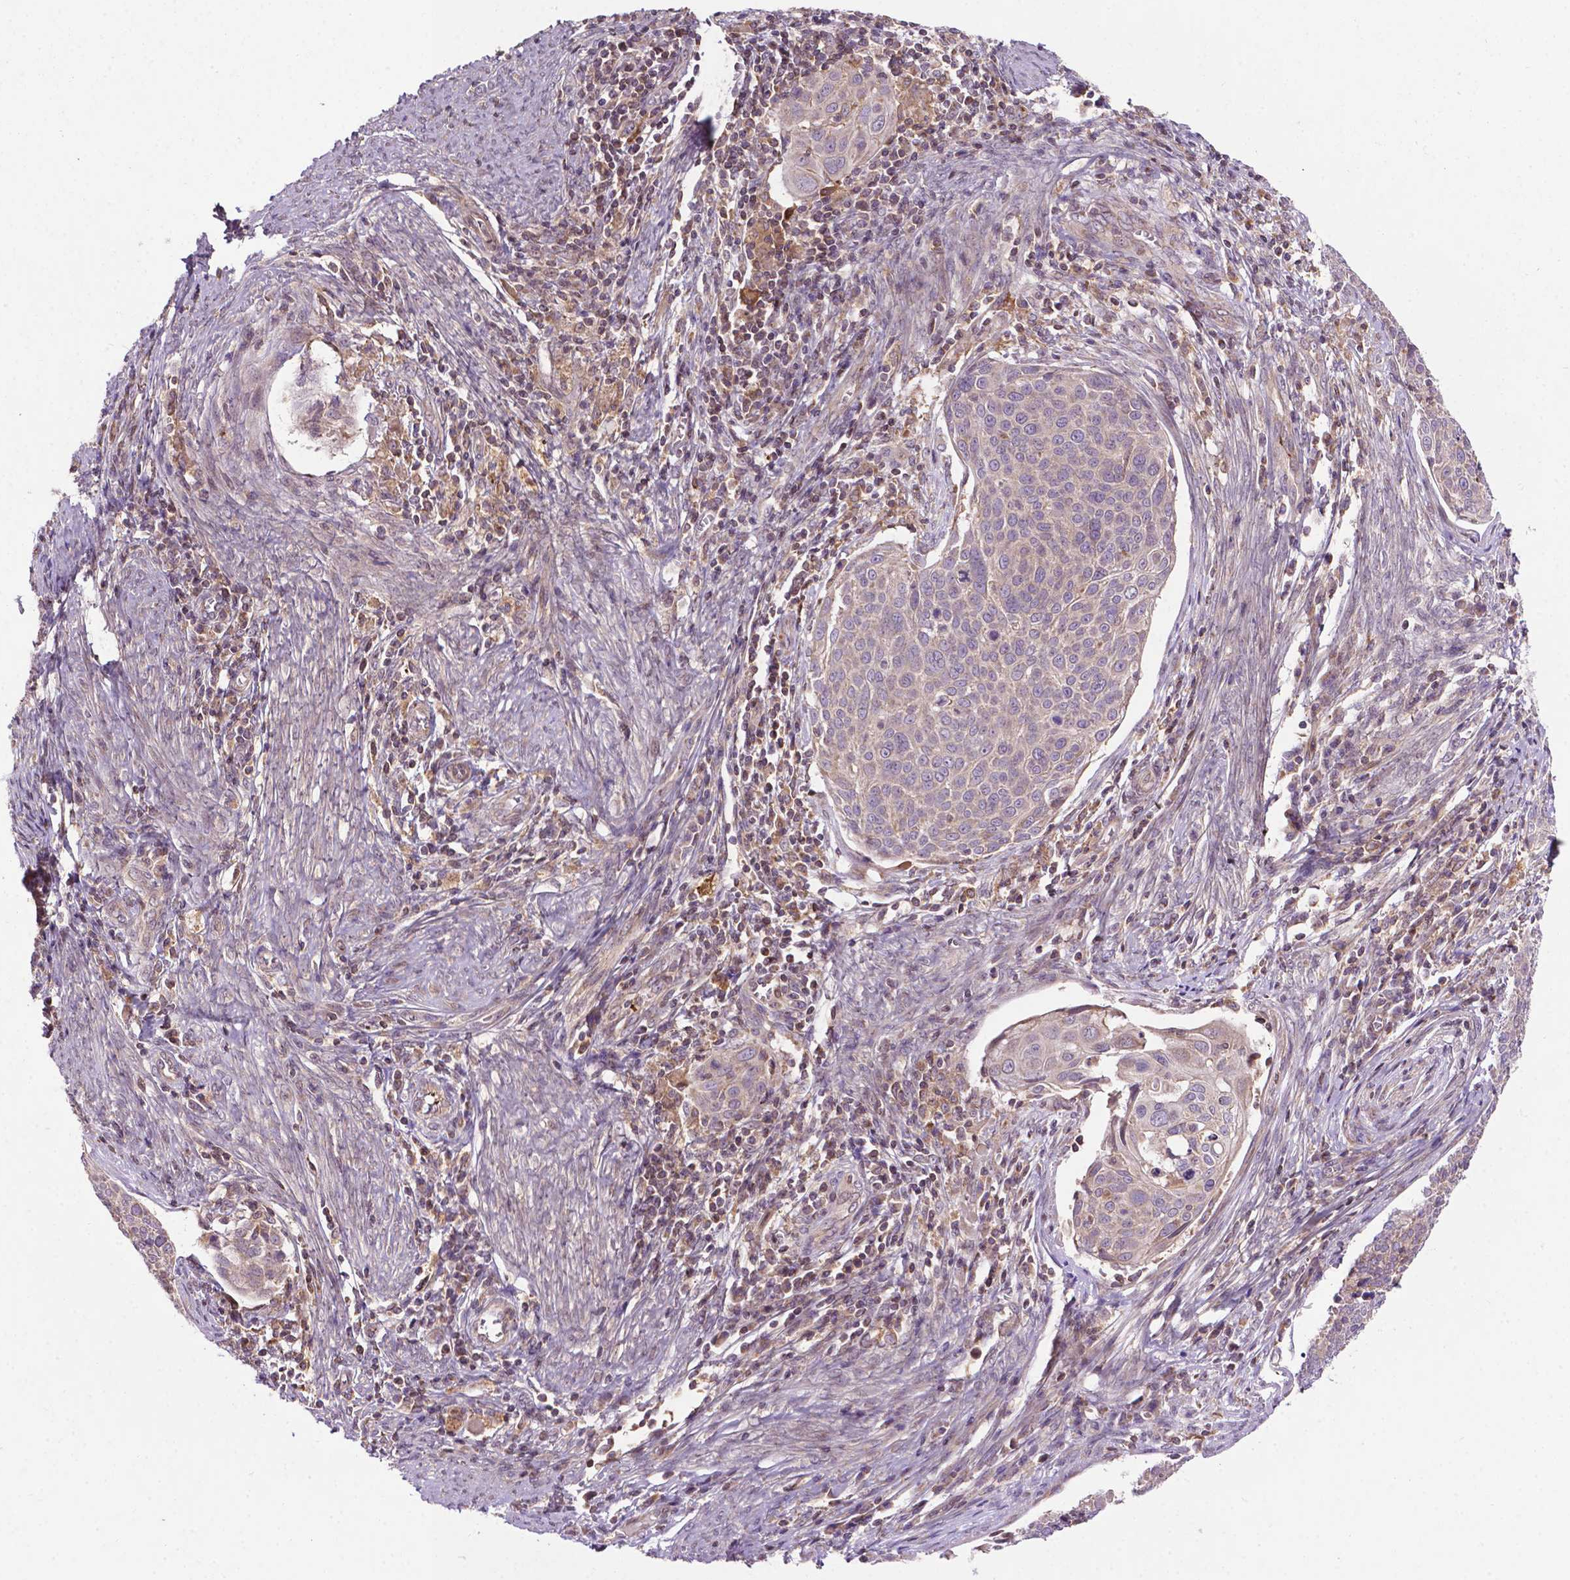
{"staining": {"intensity": "negative", "quantity": "none", "location": "none"}, "tissue": "cervical cancer", "cell_type": "Tumor cells", "image_type": "cancer", "snomed": [{"axis": "morphology", "description": "Squamous cell carcinoma, NOS"}, {"axis": "topography", "description": "Cervix"}], "caption": "Micrograph shows no protein expression in tumor cells of cervical squamous cell carcinoma tissue. (Brightfield microscopy of DAB (3,3'-diaminobenzidine) IHC at high magnification).", "gene": "SPNS2", "patient": {"sex": "female", "age": 39}}